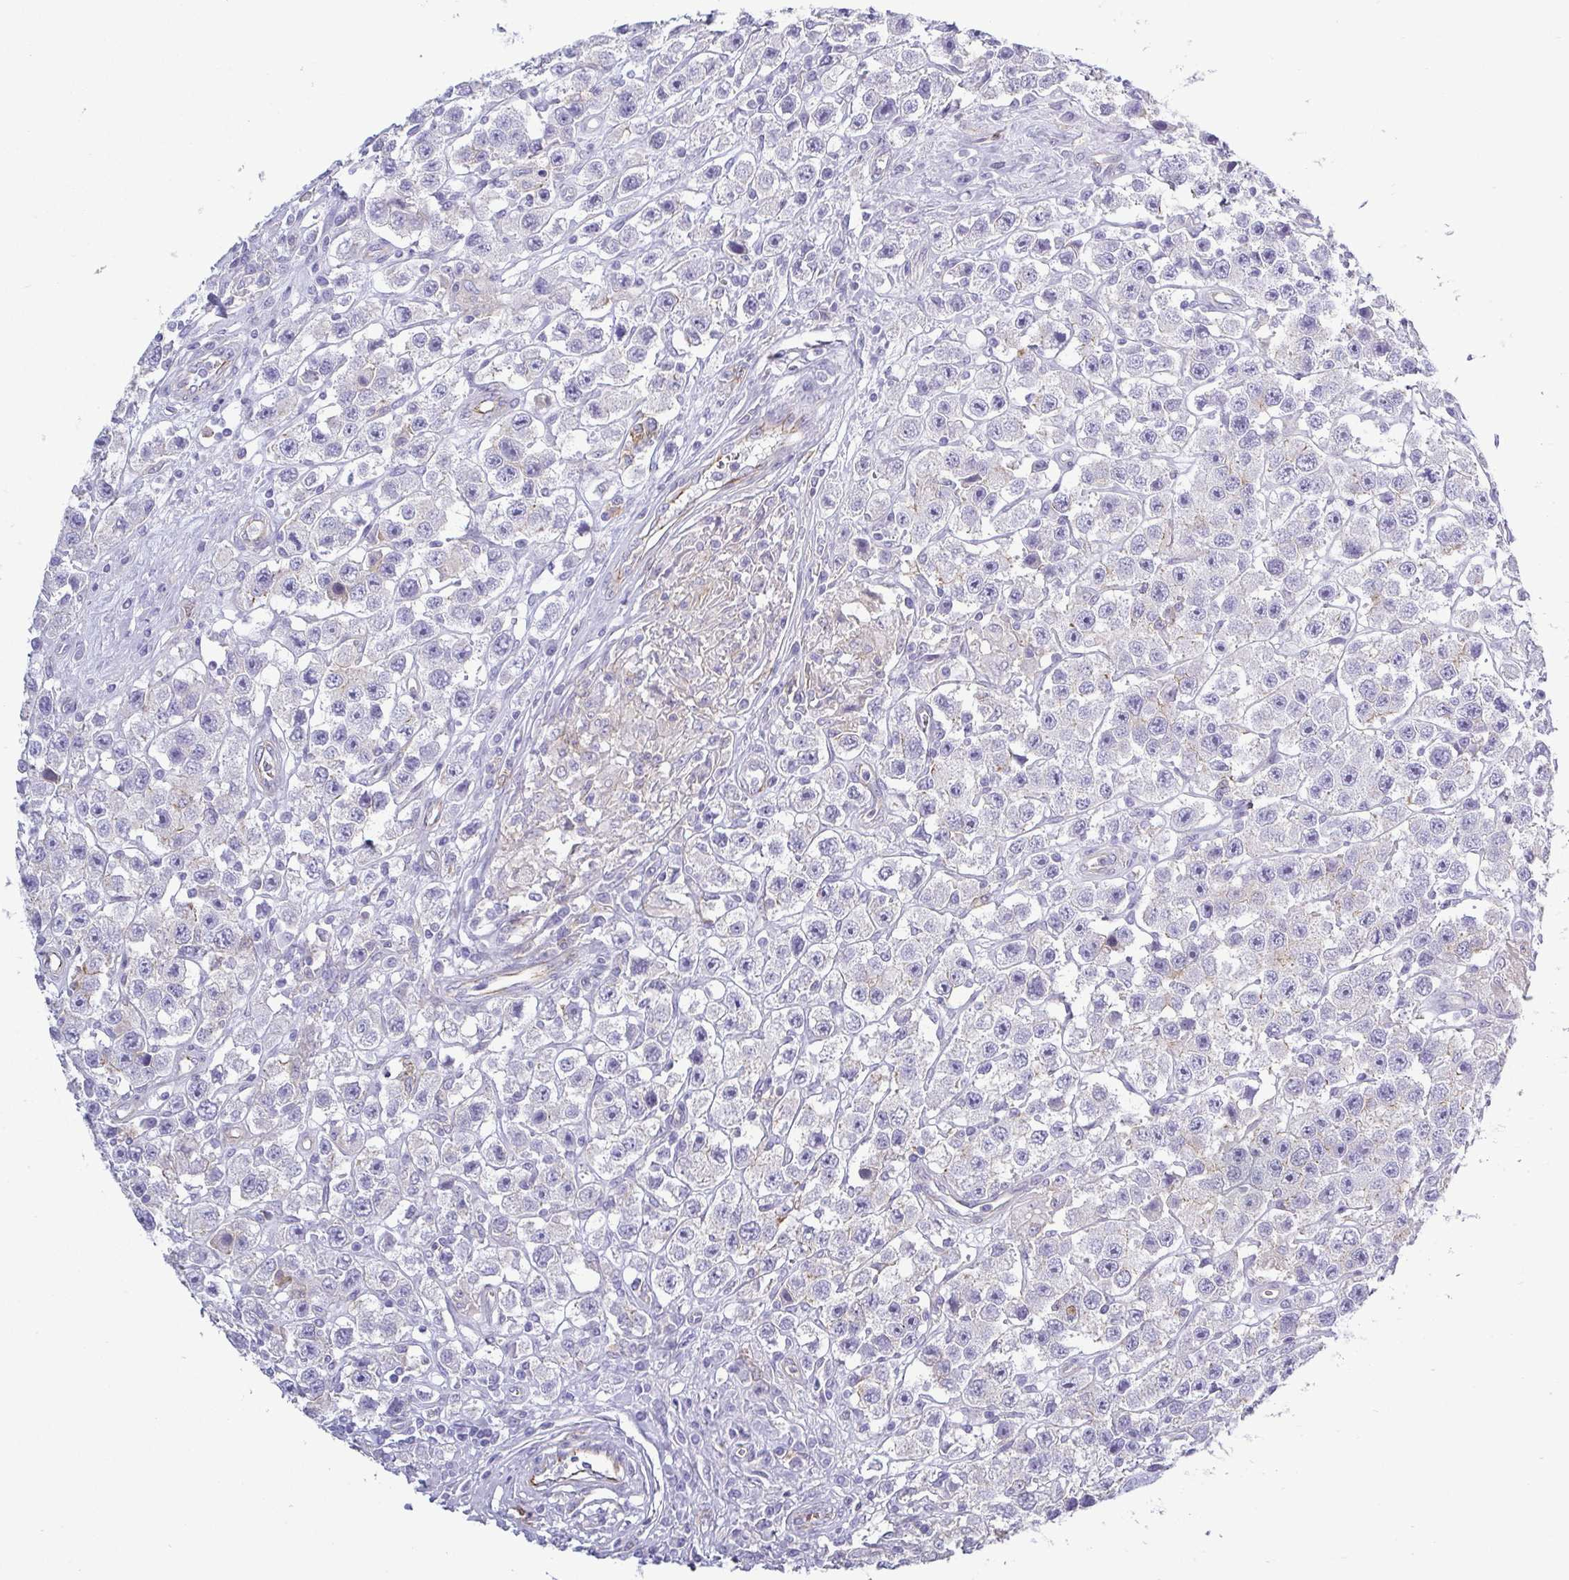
{"staining": {"intensity": "weak", "quantity": "<25%", "location": "cytoplasmic/membranous"}, "tissue": "testis cancer", "cell_type": "Tumor cells", "image_type": "cancer", "snomed": [{"axis": "morphology", "description": "Seminoma, NOS"}, {"axis": "topography", "description": "Testis"}], "caption": "Immunohistochemical staining of seminoma (testis) shows no significant expression in tumor cells.", "gene": "LIMA1", "patient": {"sex": "male", "age": 45}}